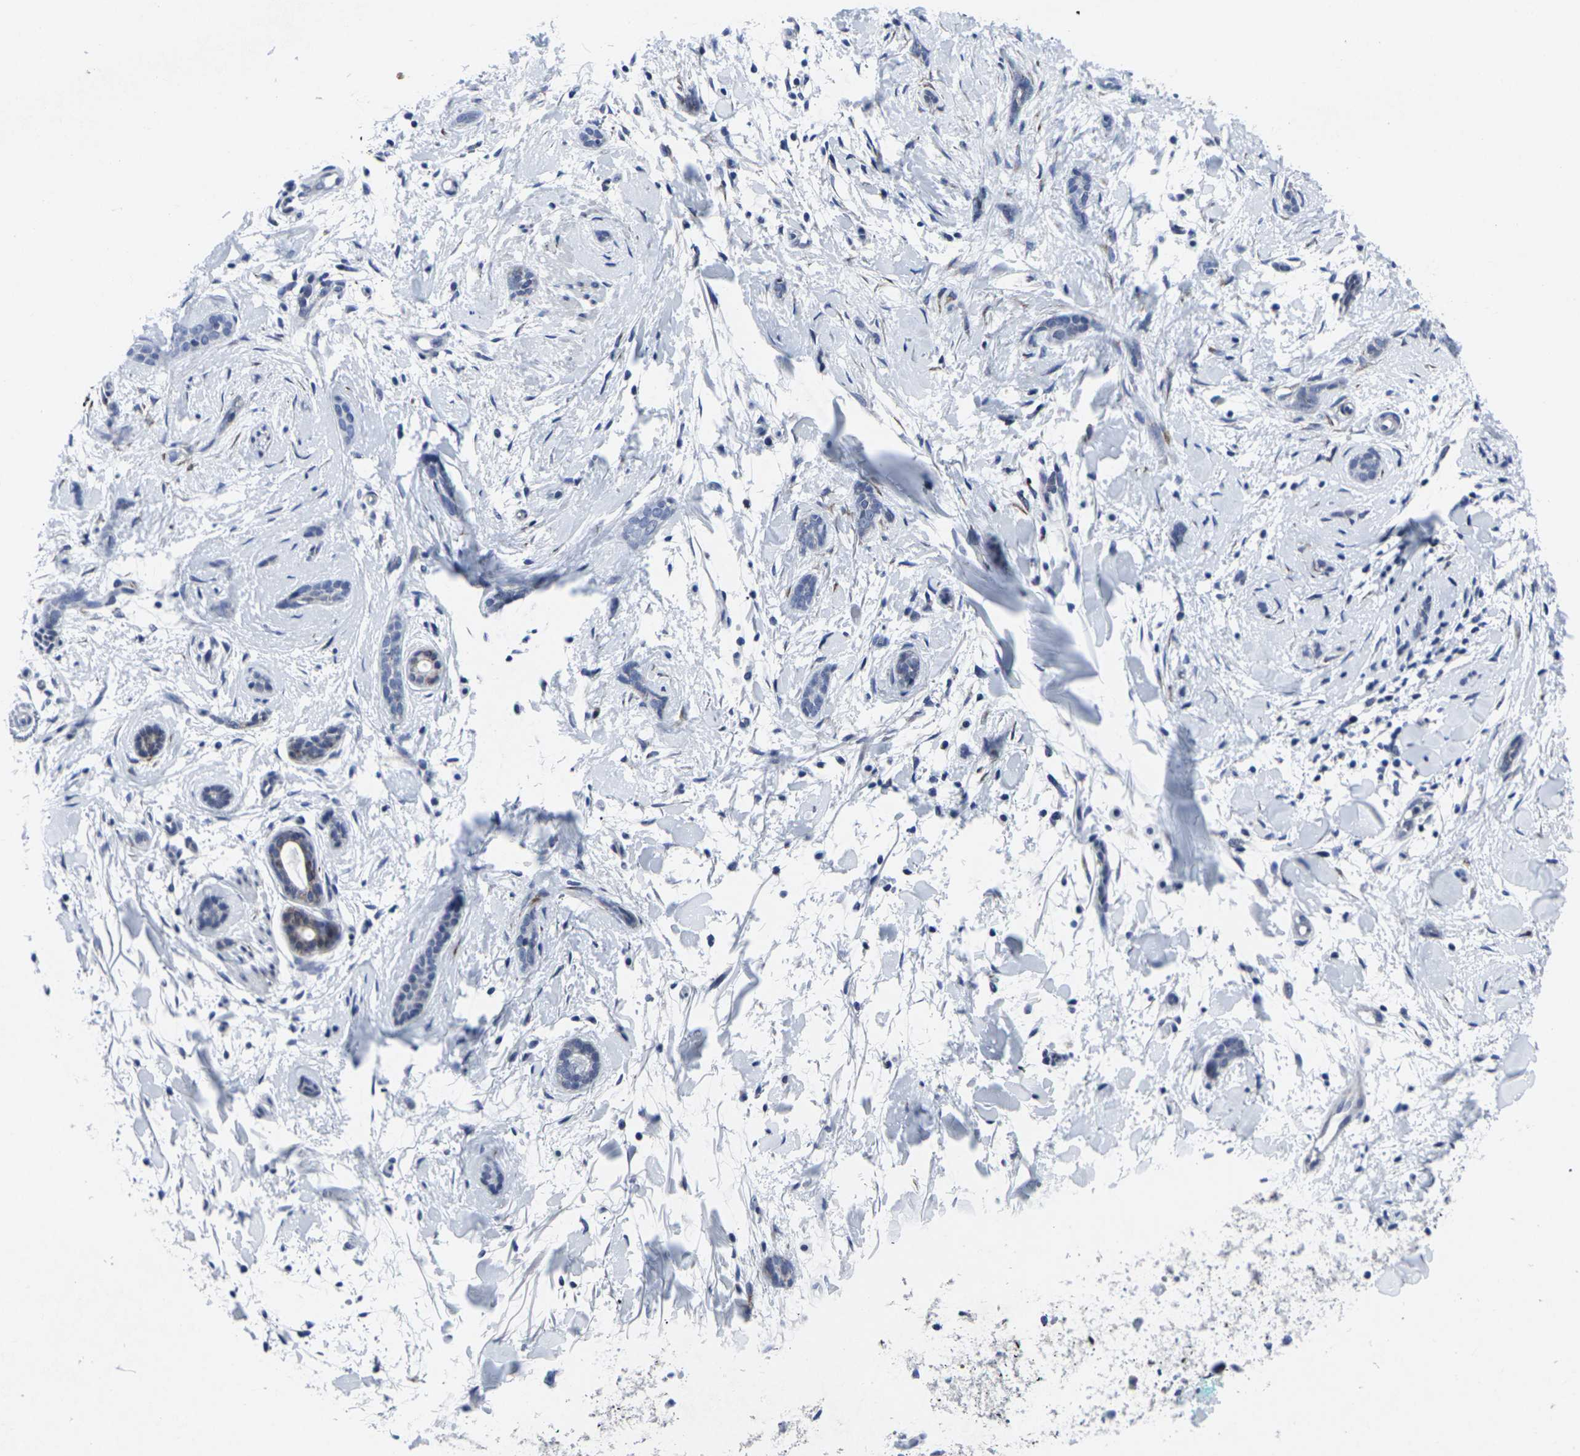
{"staining": {"intensity": "negative", "quantity": "none", "location": "none"}, "tissue": "skin cancer", "cell_type": "Tumor cells", "image_type": "cancer", "snomed": [{"axis": "morphology", "description": "Basal cell carcinoma"}, {"axis": "morphology", "description": "Adnexal tumor, benign"}, {"axis": "topography", "description": "Skin"}], "caption": "The micrograph reveals no staining of tumor cells in benign adnexal tumor (skin).", "gene": "RPN1", "patient": {"sex": "female", "age": 42}}